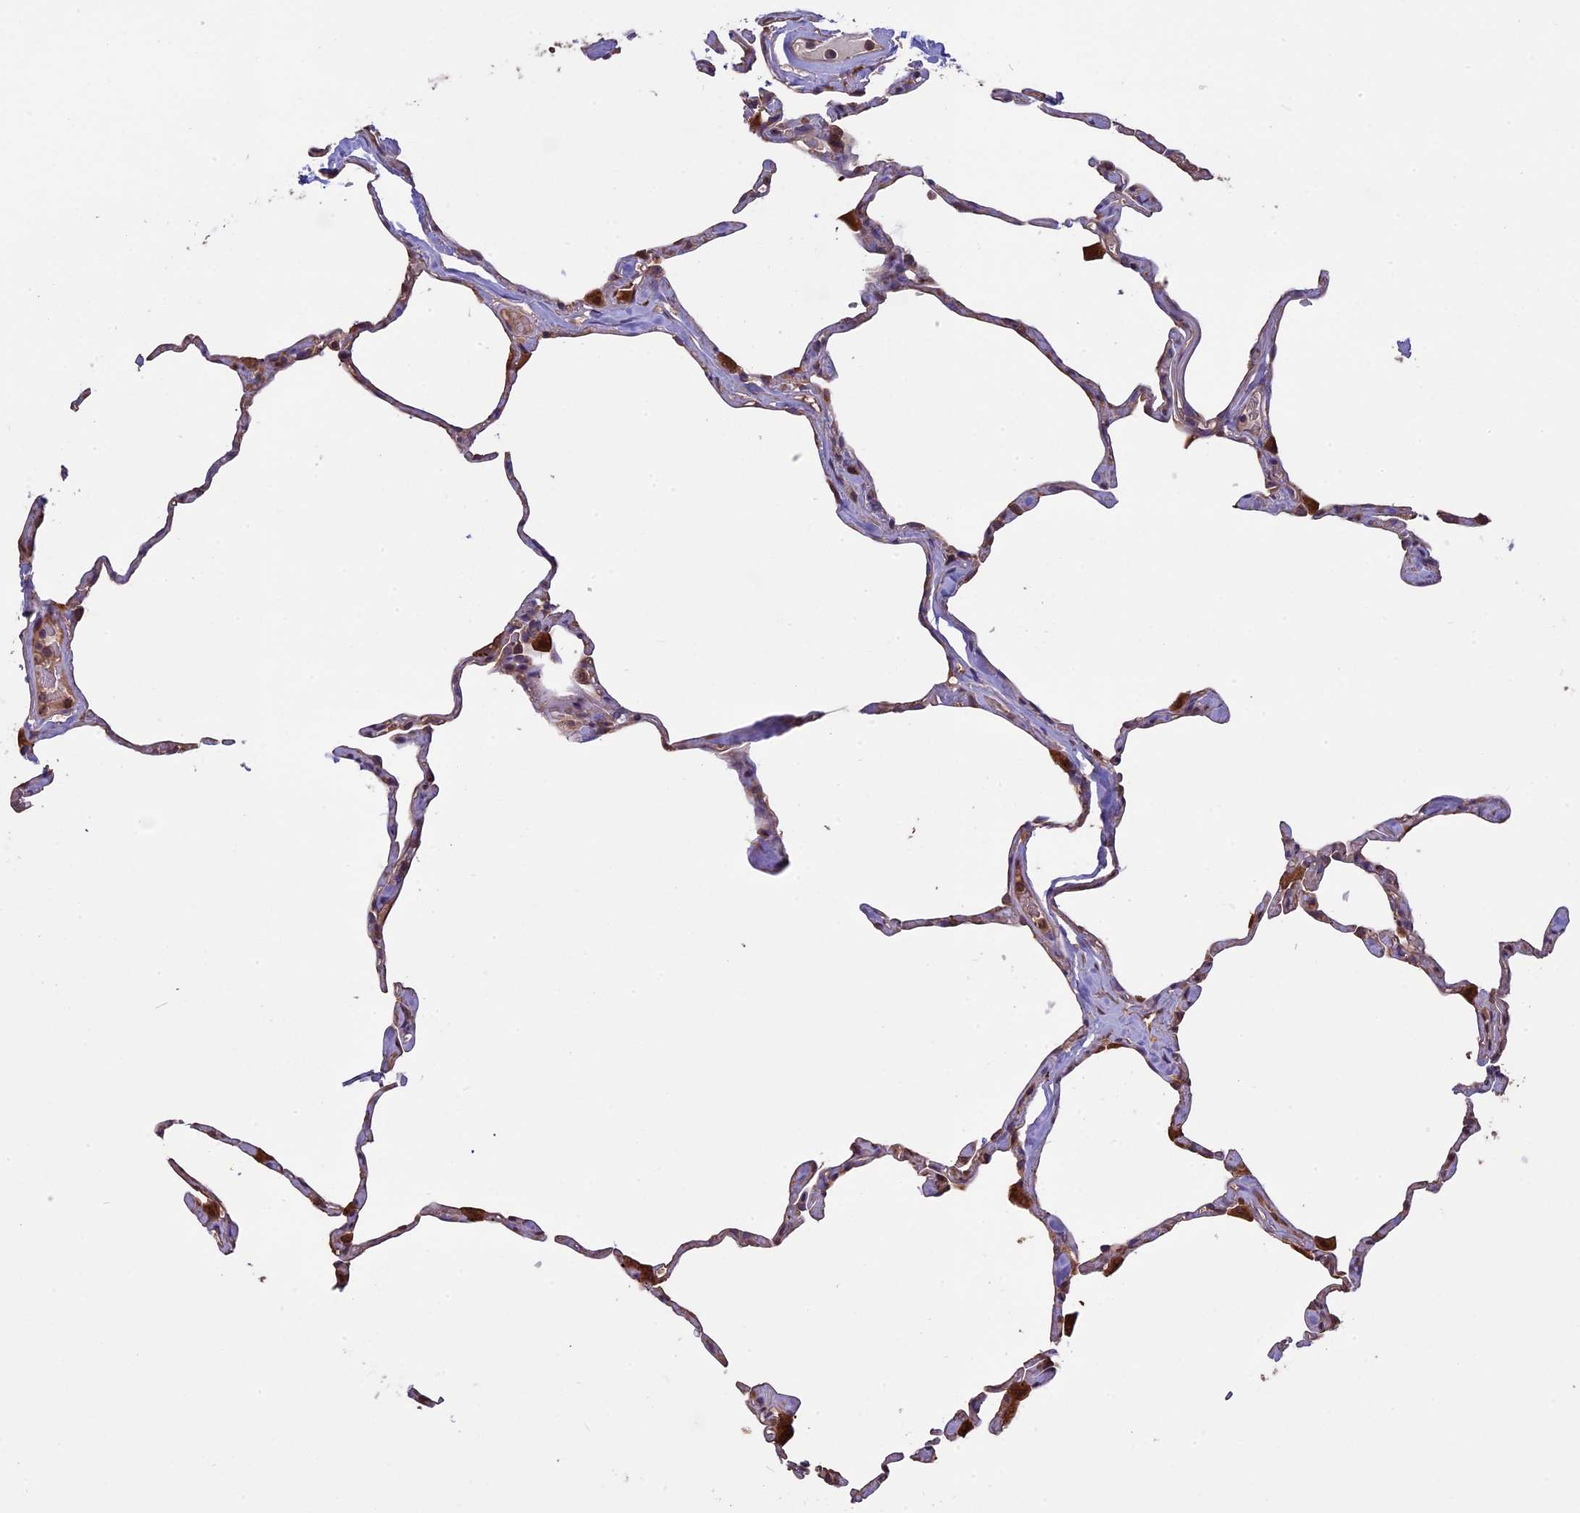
{"staining": {"intensity": "moderate", "quantity": "<25%", "location": "cytoplasmic/membranous"}, "tissue": "lung", "cell_type": "Alveolar cells", "image_type": "normal", "snomed": [{"axis": "morphology", "description": "Normal tissue, NOS"}, {"axis": "topography", "description": "Lung"}], "caption": "A high-resolution histopathology image shows immunohistochemistry (IHC) staining of normal lung, which exhibits moderate cytoplasmic/membranous expression in approximately <25% of alveolar cells. Immunohistochemistry stains the protein in brown and the nuclei are stained blue.", "gene": "VWA3A", "patient": {"sex": "male", "age": 65}}